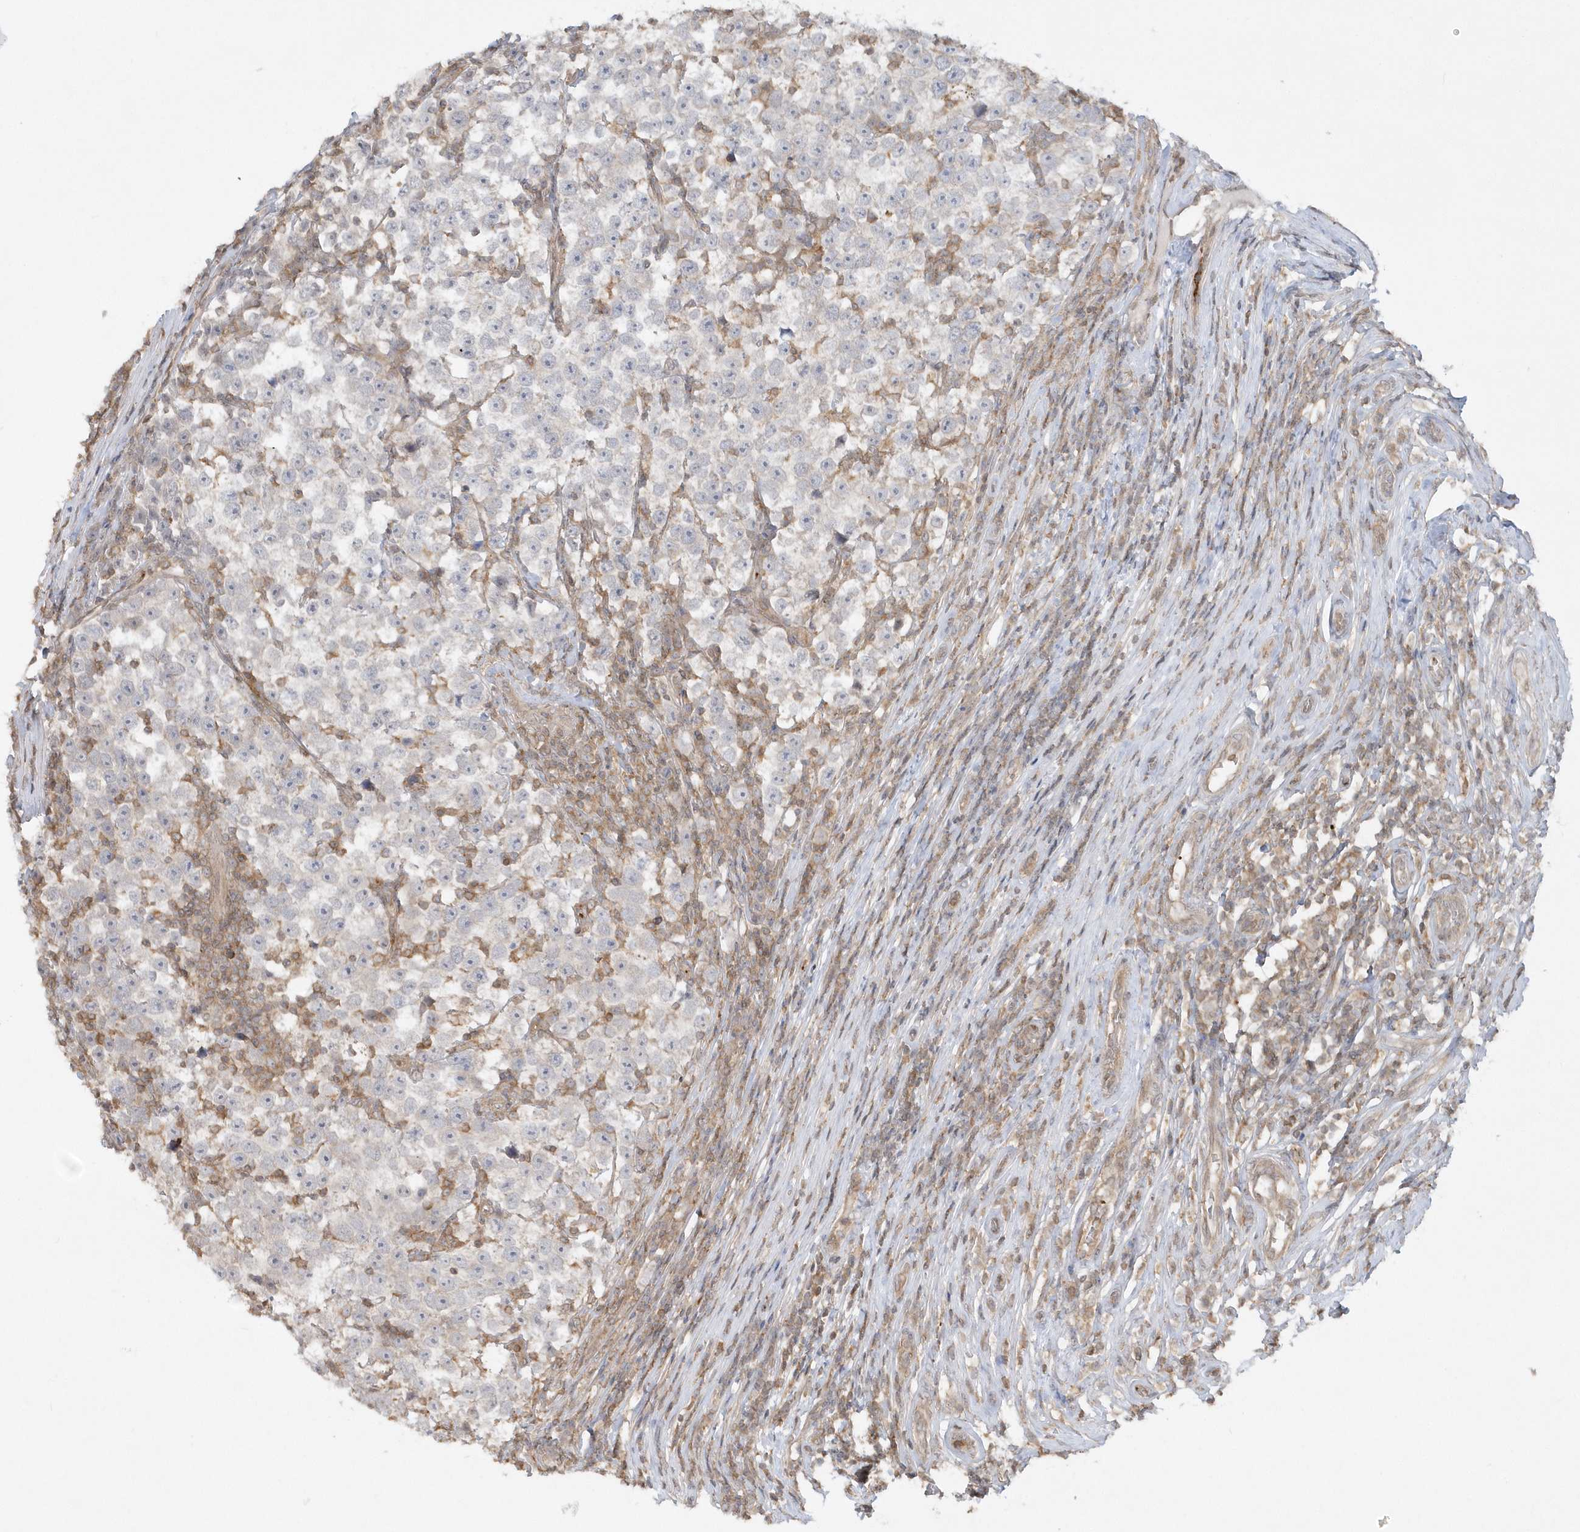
{"staining": {"intensity": "negative", "quantity": "none", "location": "none"}, "tissue": "testis cancer", "cell_type": "Tumor cells", "image_type": "cancer", "snomed": [{"axis": "morphology", "description": "Normal tissue, NOS"}, {"axis": "morphology", "description": "Seminoma, NOS"}, {"axis": "topography", "description": "Testis"}], "caption": "High power microscopy photomicrograph of an immunohistochemistry micrograph of testis cancer (seminoma), revealing no significant staining in tumor cells. (Stains: DAB immunohistochemistry with hematoxylin counter stain, Microscopy: brightfield microscopy at high magnification).", "gene": "BSN", "patient": {"sex": "male", "age": 43}}